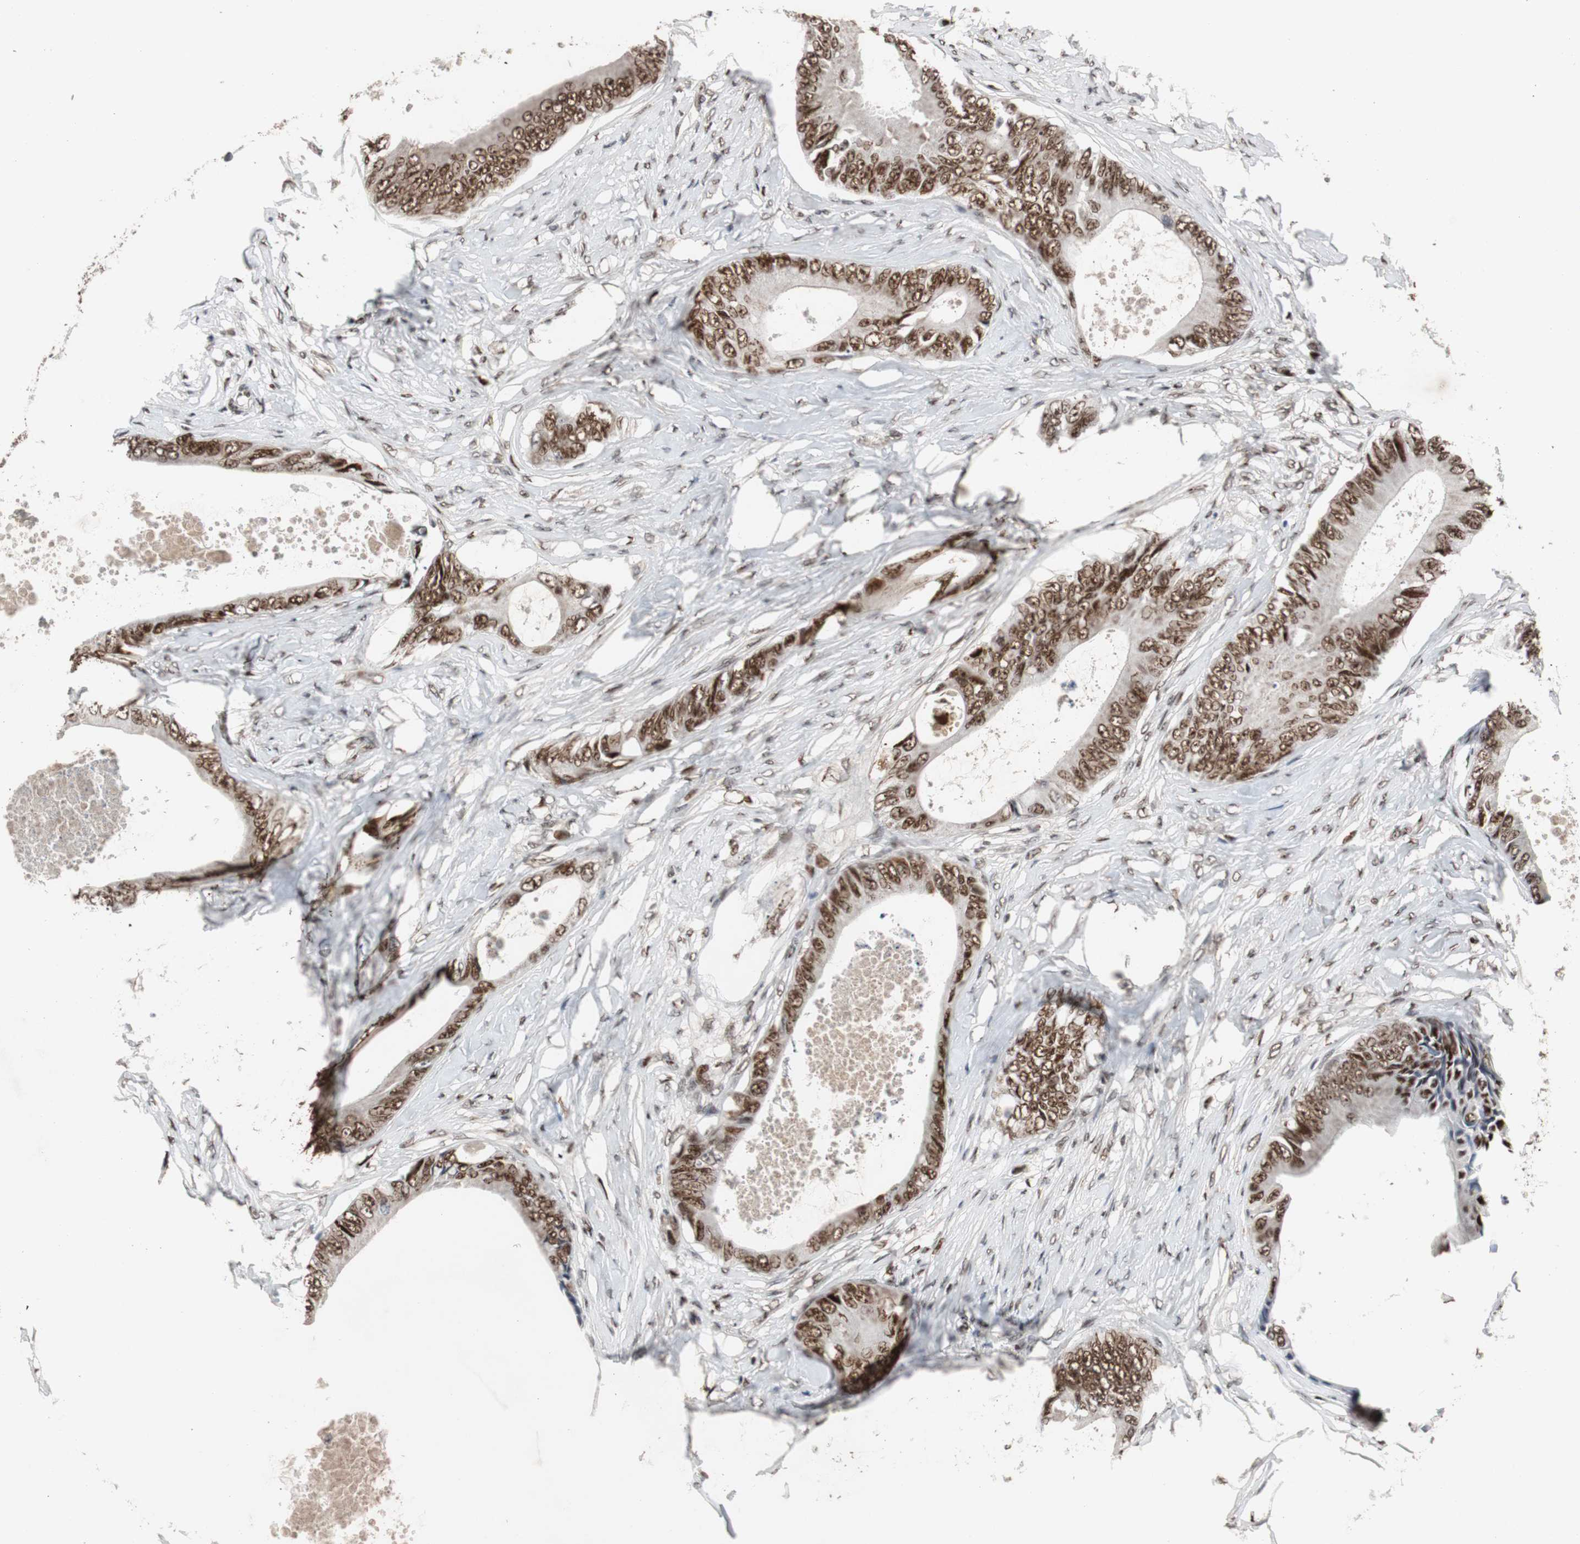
{"staining": {"intensity": "moderate", "quantity": ">75%", "location": "nuclear"}, "tissue": "colorectal cancer", "cell_type": "Tumor cells", "image_type": "cancer", "snomed": [{"axis": "morphology", "description": "Normal tissue, NOS"}, {"axis": "morphology", "description": "Adenocarcinoma, NOS"}, {"axis": "topography", "description": "Rectum"}, {"axis": "topography", "description": "Peripheral nerve tissue"}], "caption": "The immunohistochemical stain labels moderate nuclear staining in tumor cells of adenocarcinoma (colorectal) tissue. (DAB (3,3'-diaminobenzidine) = brown stain, brightfield microscopy at high magnification).", "gene": "NBL1", "patient": {"sex": "female", "age": 77}}